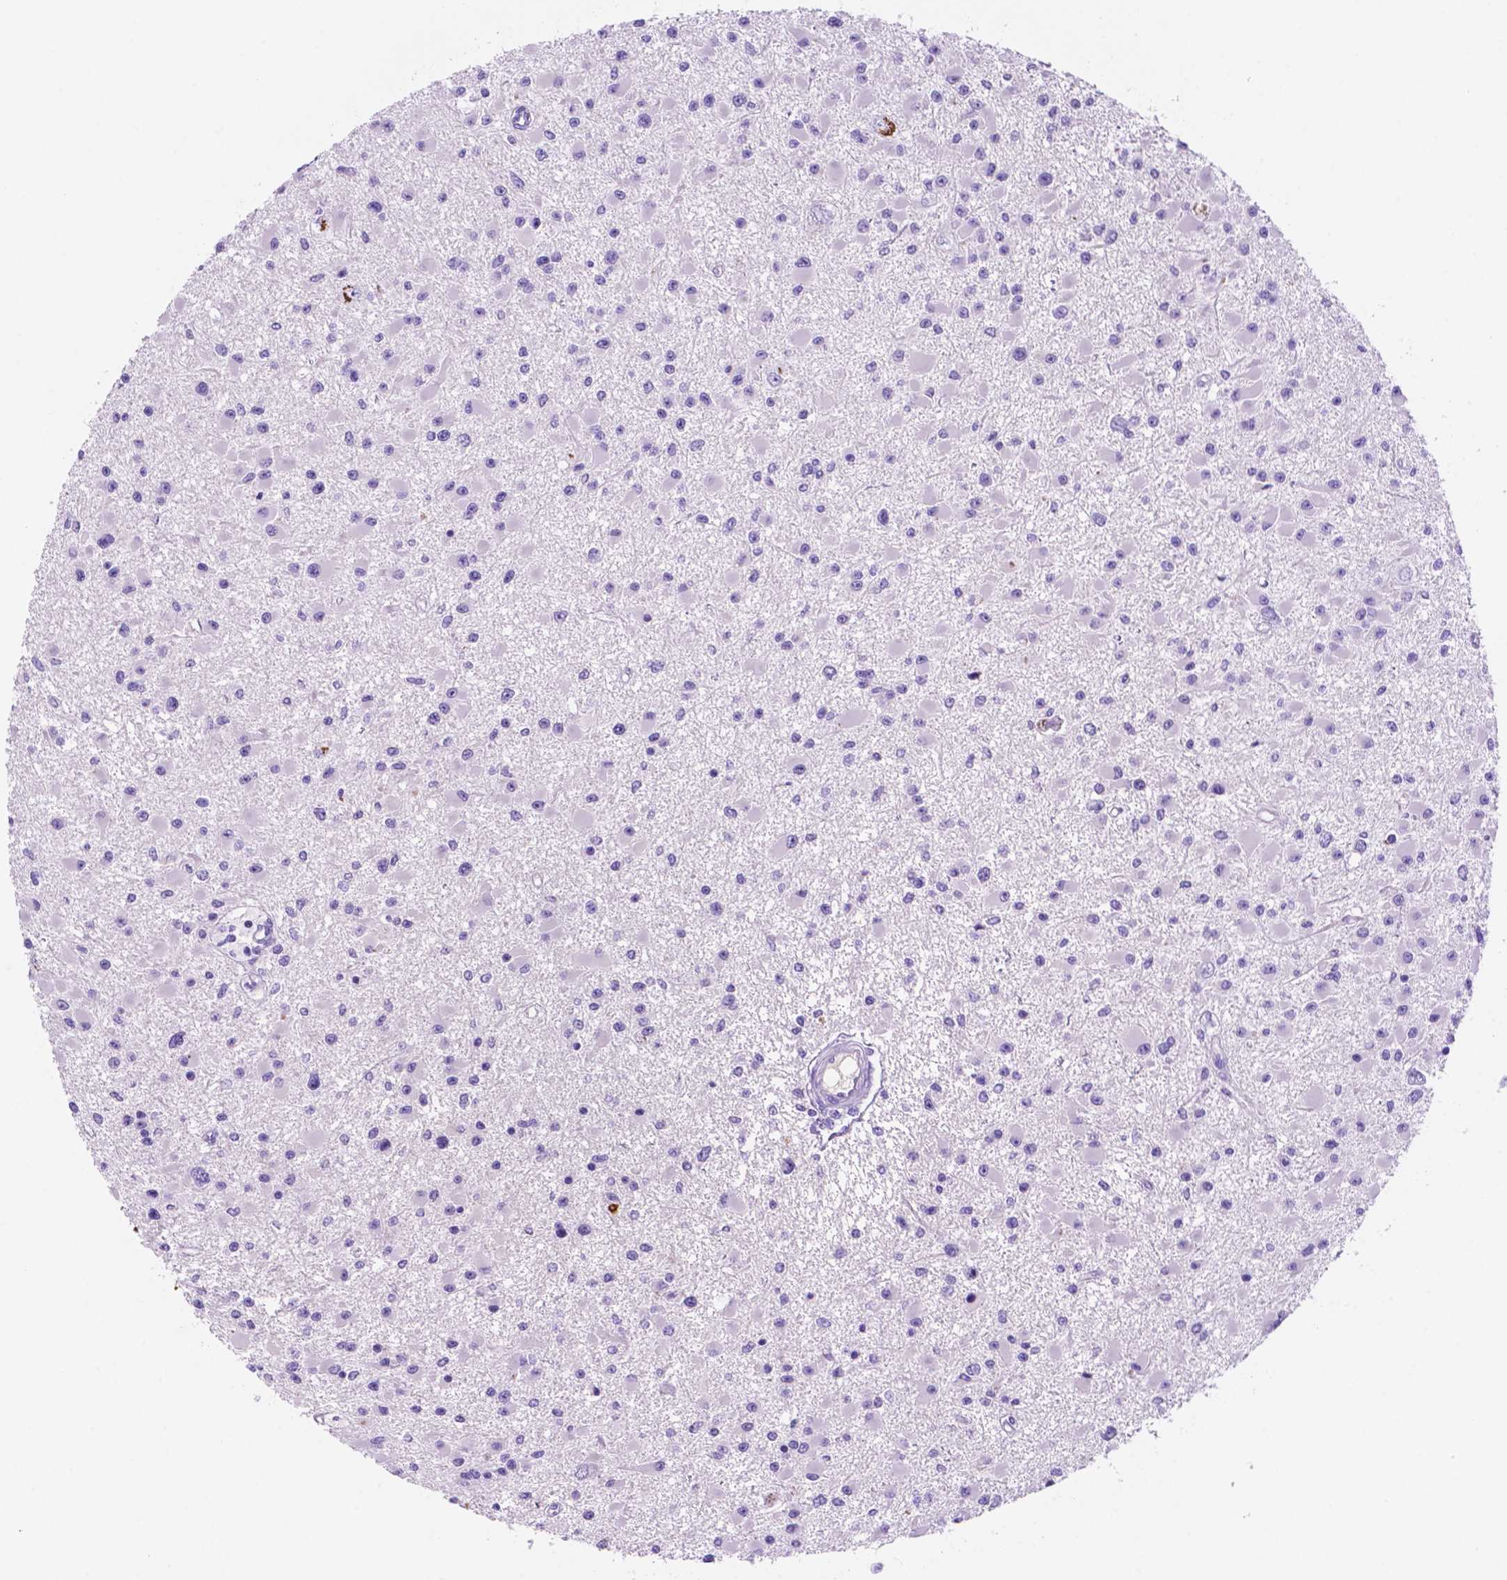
{"staining": {"intensity": "negative", "quantity": "none", "location": "none"}, "tissue": "glioma", "cell_type": "Tumor cells", "image_type": "cancer", "snomed": [{"axis": "morphology", "description": "Glioma, malignant, High grade"}, {"axis": "topography", "description": "Brain"}], "caption": "High power microscopy photomicrograph of an immunohistochemistry (IHC) photomicrograph of malignant glioma (high-grade), revealing no significant positivity in tumor cells.", "gene": "FOXB2", "patient": {"sex": "male", "age": 54}}